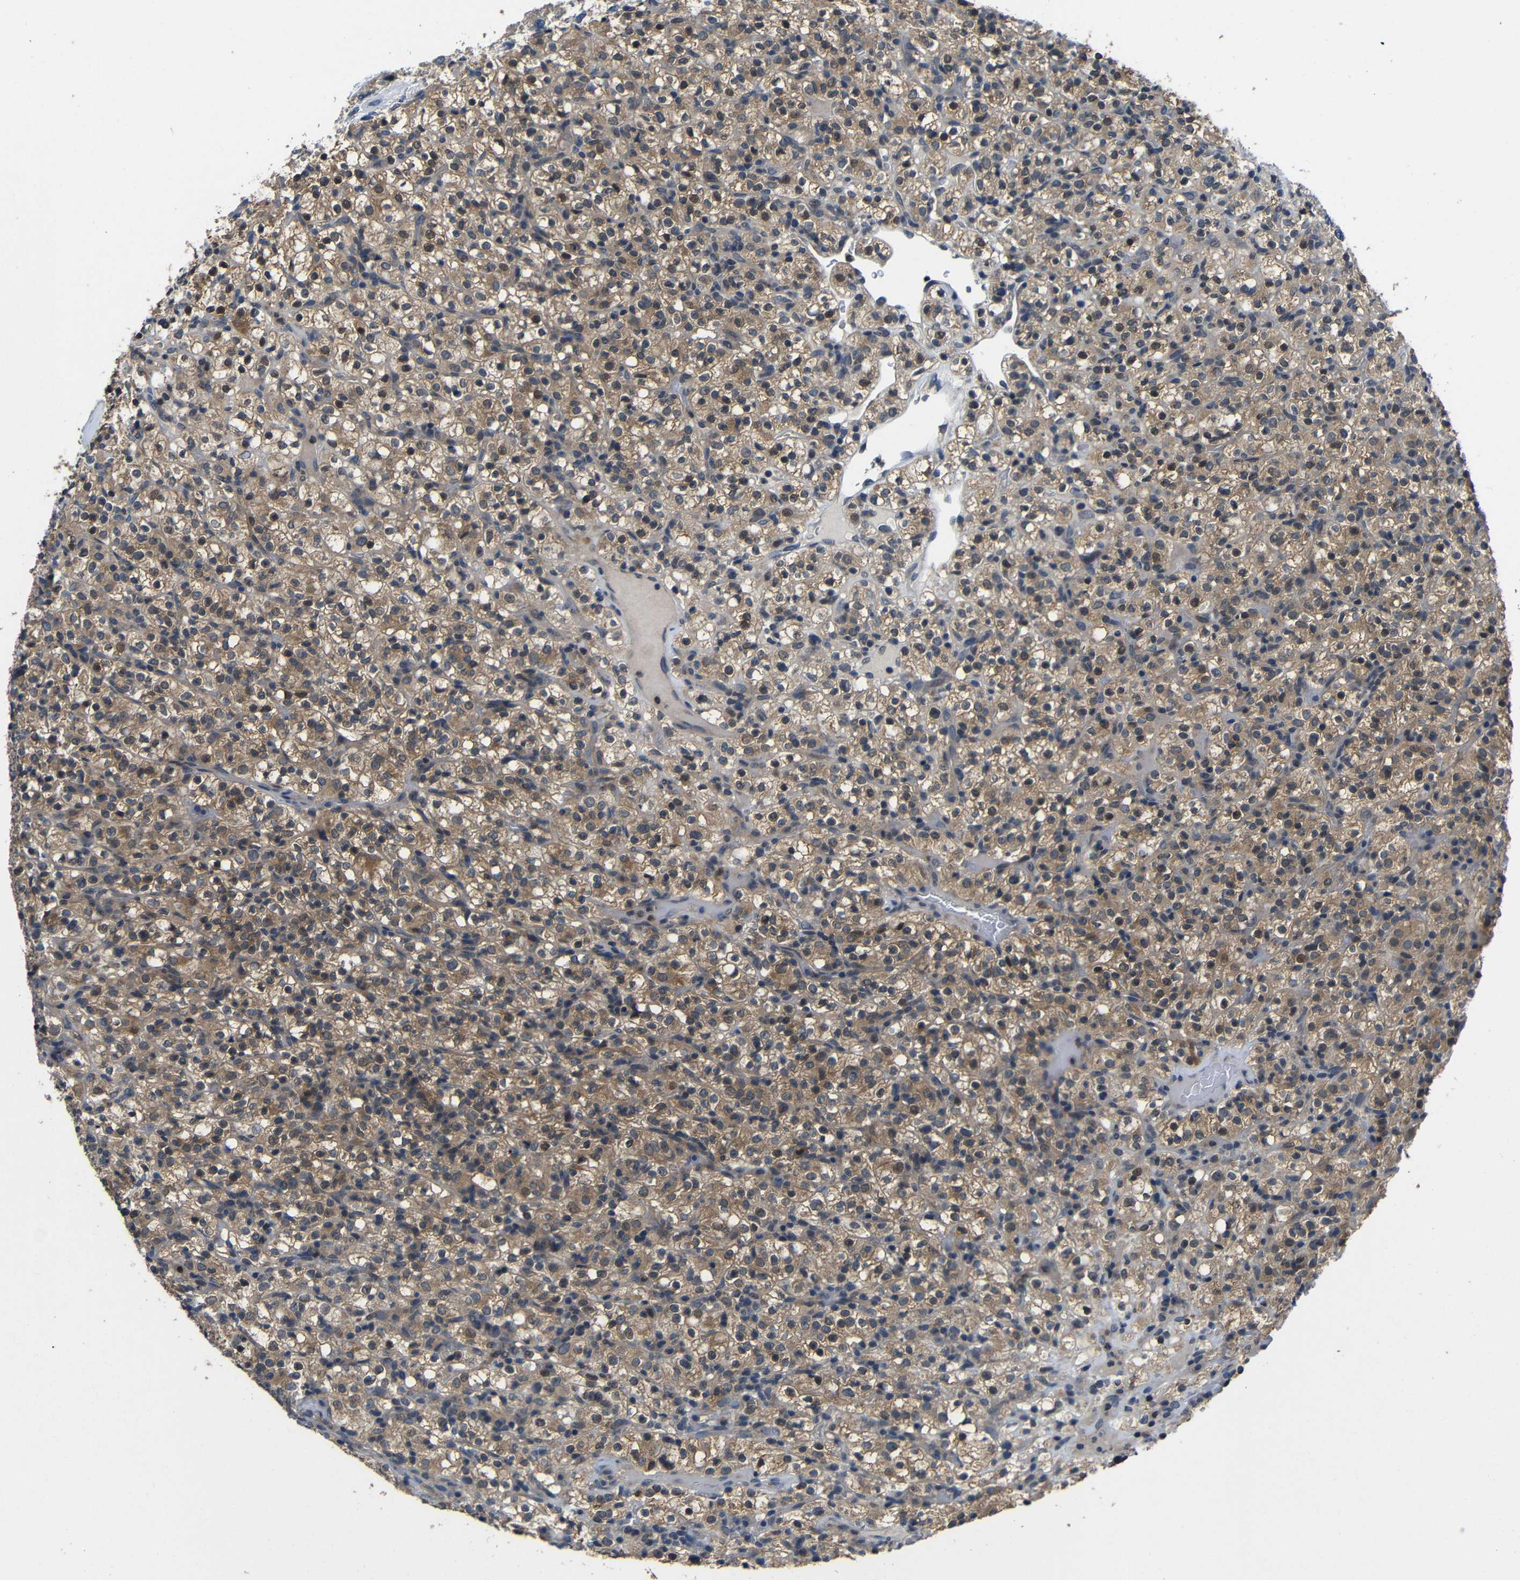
{"staining": {"intensity": "moderate", "quantity": ">75%", "location": "cytoplasmic/membranous"}, "tissue": "renal cancer", "cell_type": "Tumor cells", "image_type": "cancer", "snomed": [{"axis": "morphology", "description": "Normal tissue, NOS"}, {"axis": "morphology", "description": "Adenocarcinoma, NOS"}, {"axis": "topography", "description": "Kidney"}], "caption": "High-power microscopy captured an IHC image of renal cancer, revealing moderate cytoplasmic/membranous positivity in about >75% of tumor cells. The protein is stained brown, and the nuclei are stained in blue (DAB IHC with brightfield microscopy, high magnification).", "gene": "C6orf89", "patient": {"sex": "female", "age": 72}}